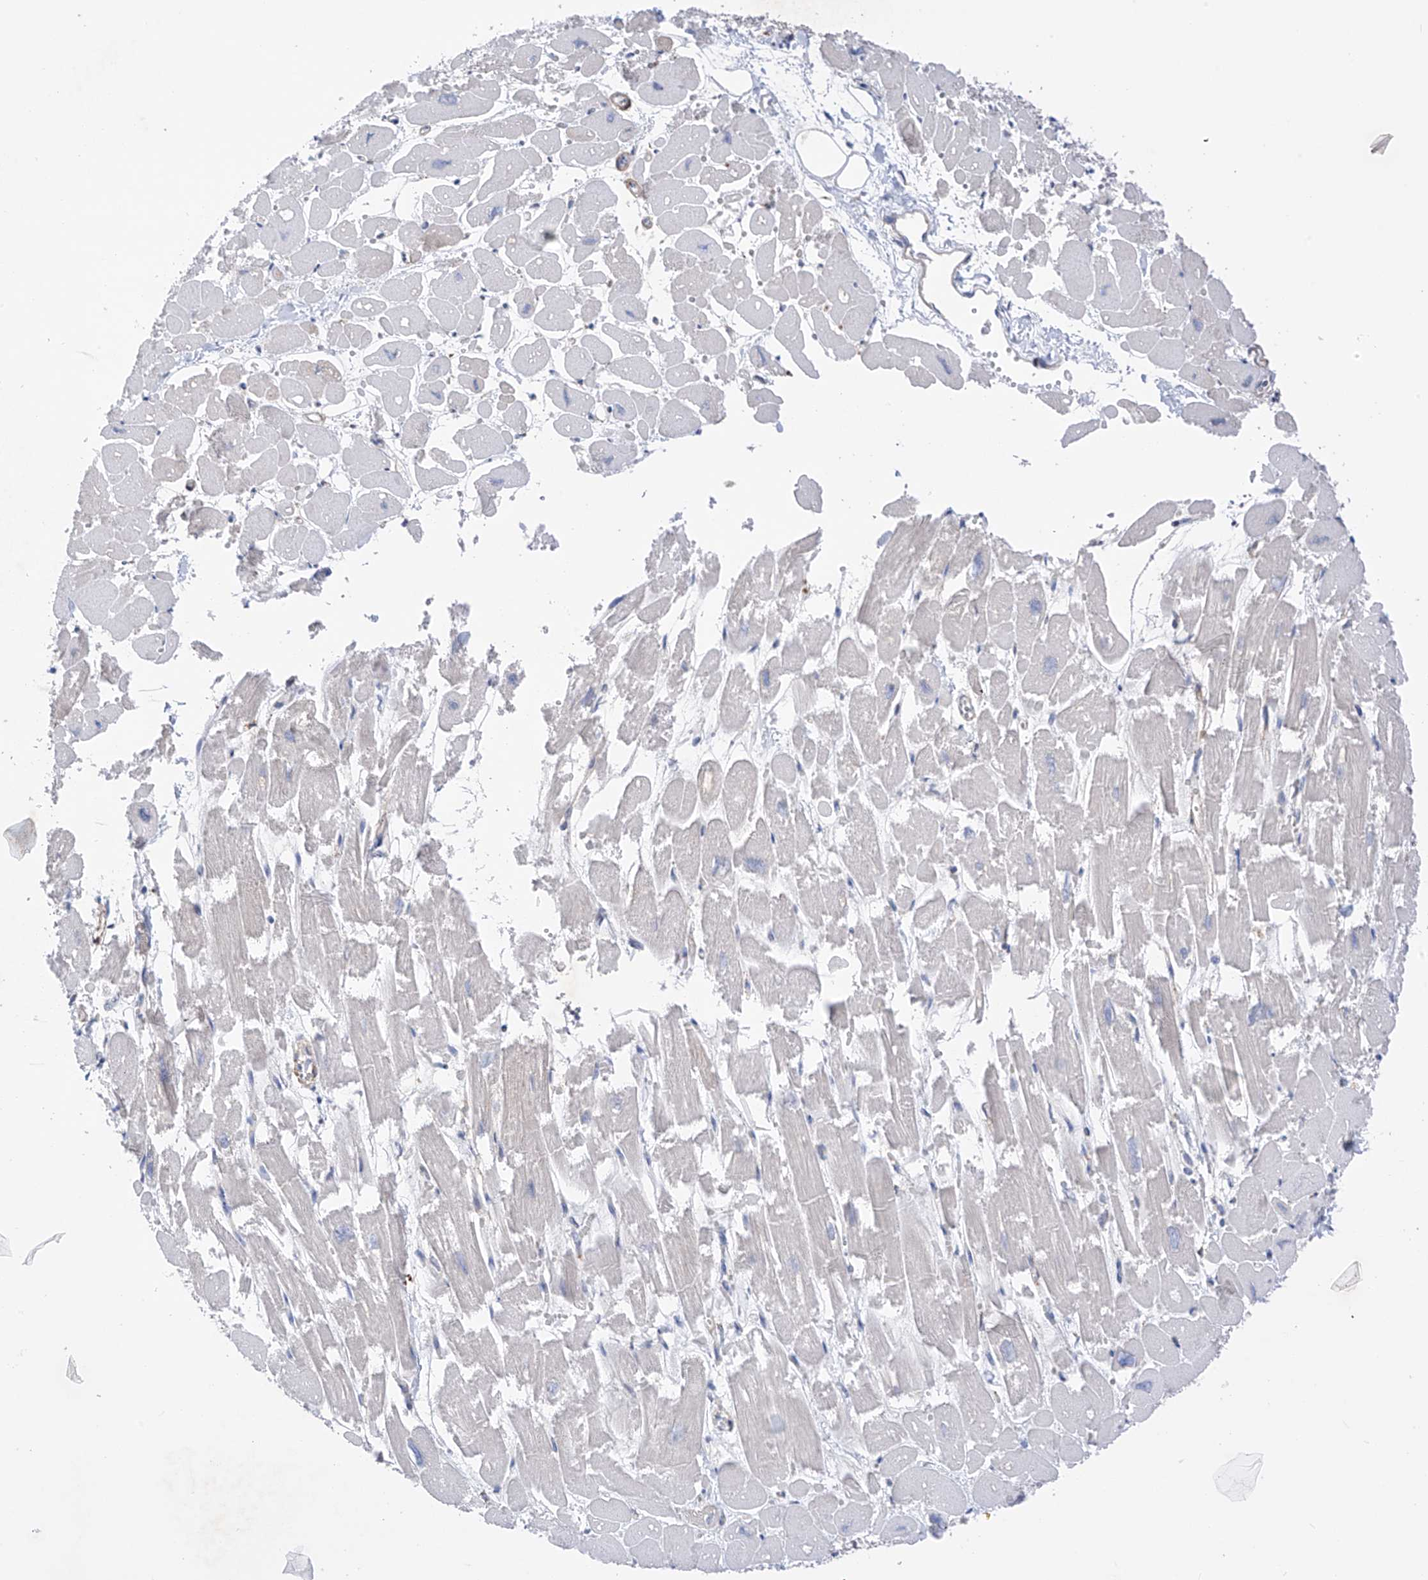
{"staining": {"intensity": "negative", "quantity": "none", "location": "none"}, "tissue": "heart muscle", "cell_type": "Cardiomyocytes", "image_type": "normal", "snomed": [{"axis": "morphology", "description": "Normal tissue, NOS"}, {"axis": "topography", "description": "Heart"}], "caption": "Immunohistochemical staining of unremarkable human heart muscle displays no significant expression in cardiomyocytes.", "gene": "REC8", "patient": {"sex": "male", "age": 54}}